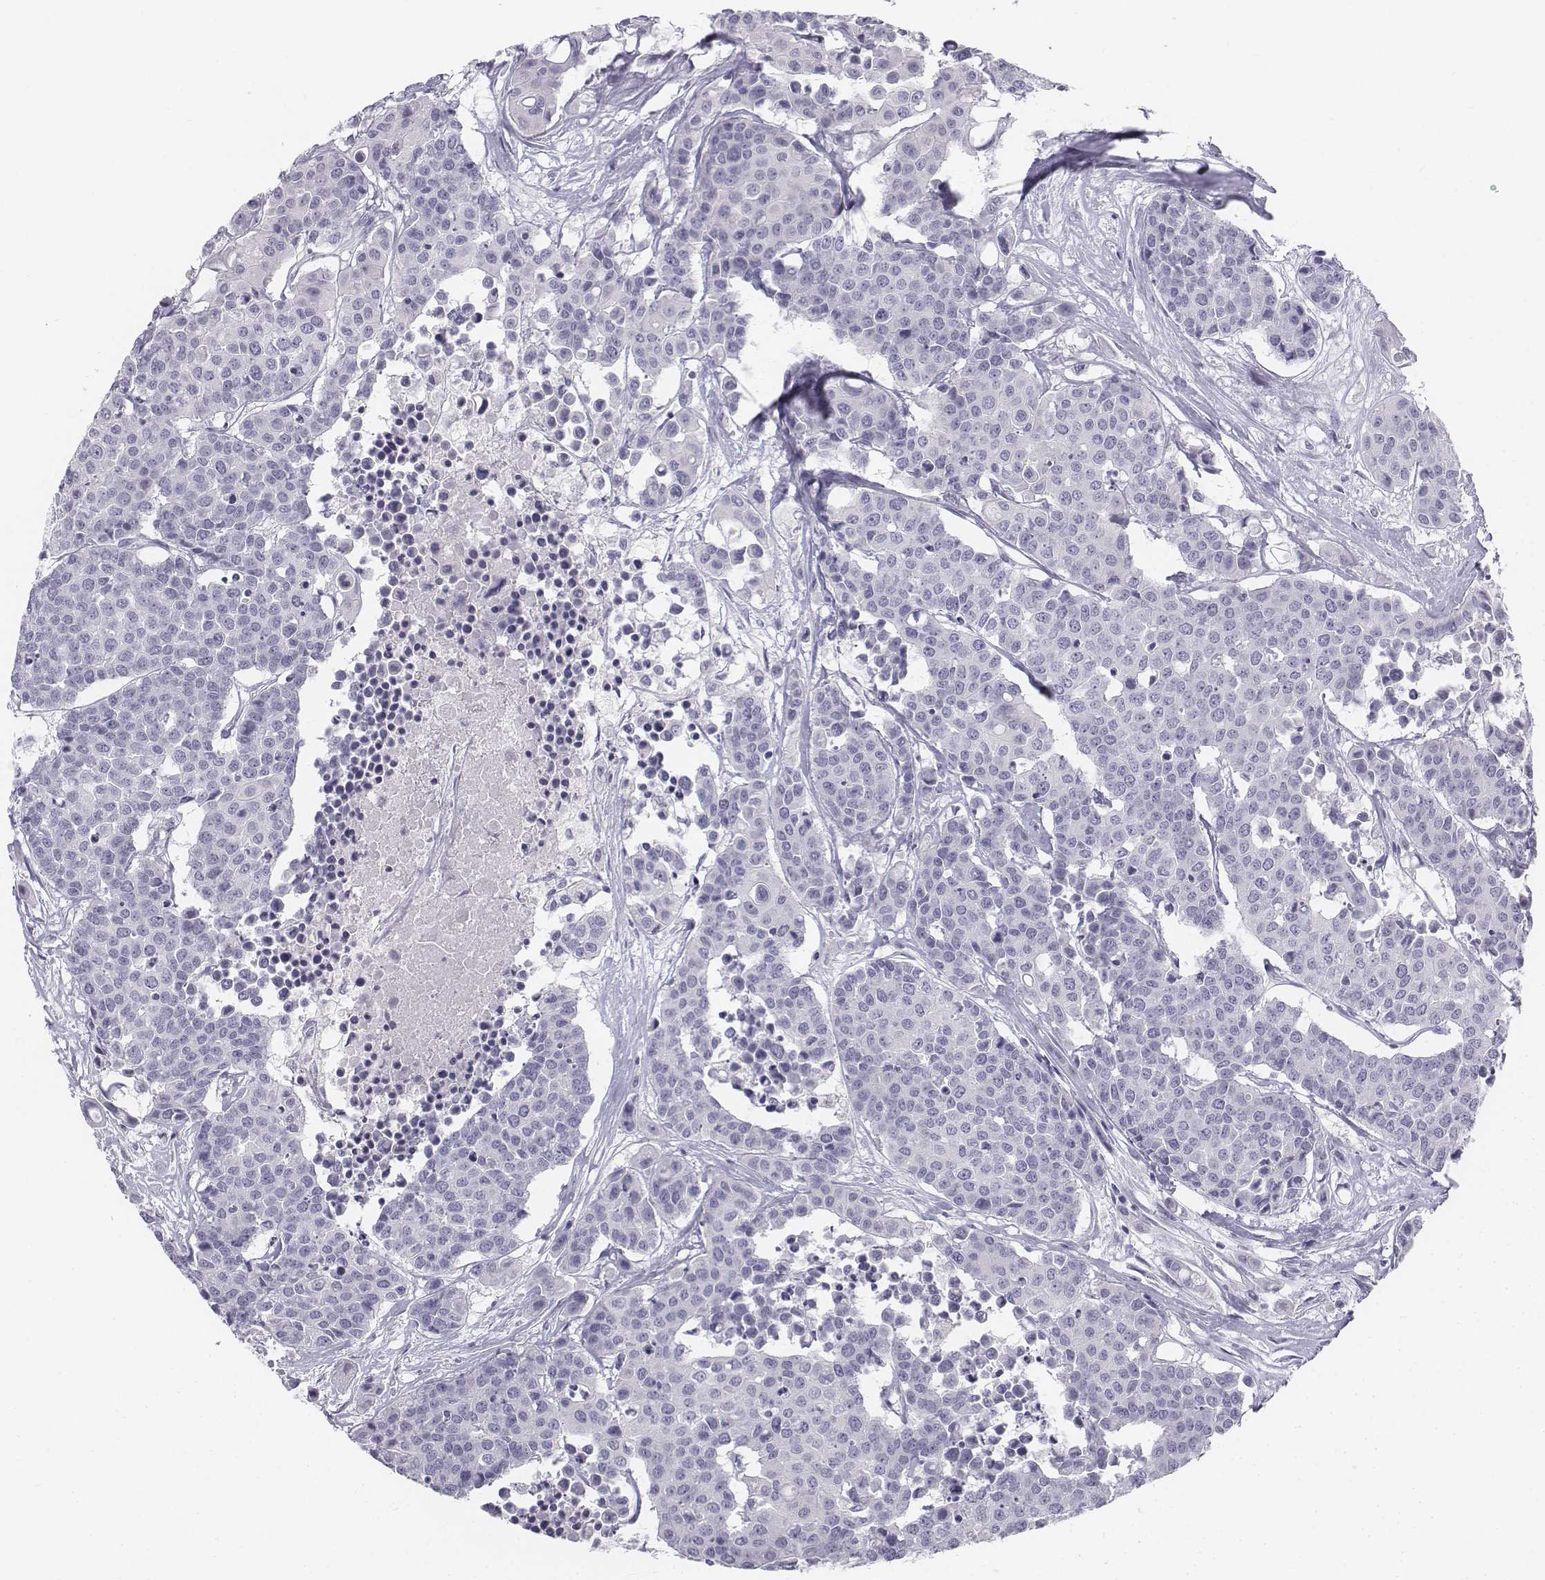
{"staining": {"intensity": "negative", "quantity": "none", "location": "none"}, "tissue": "carcinoid", "cell_type": "Tumor cells", "image_type": "cancer", "snomed": [{"axis": "morphology", "description": "Carcinoid, malignant, NOS"}, {"axis": "topography", "description": "Colon"}], "caption": "Immunohistochemistry (IHC) of carcinoid displays no staining in tumor cells.", "gene": "TH", "patient": {"sex": "male", "age": 81}}